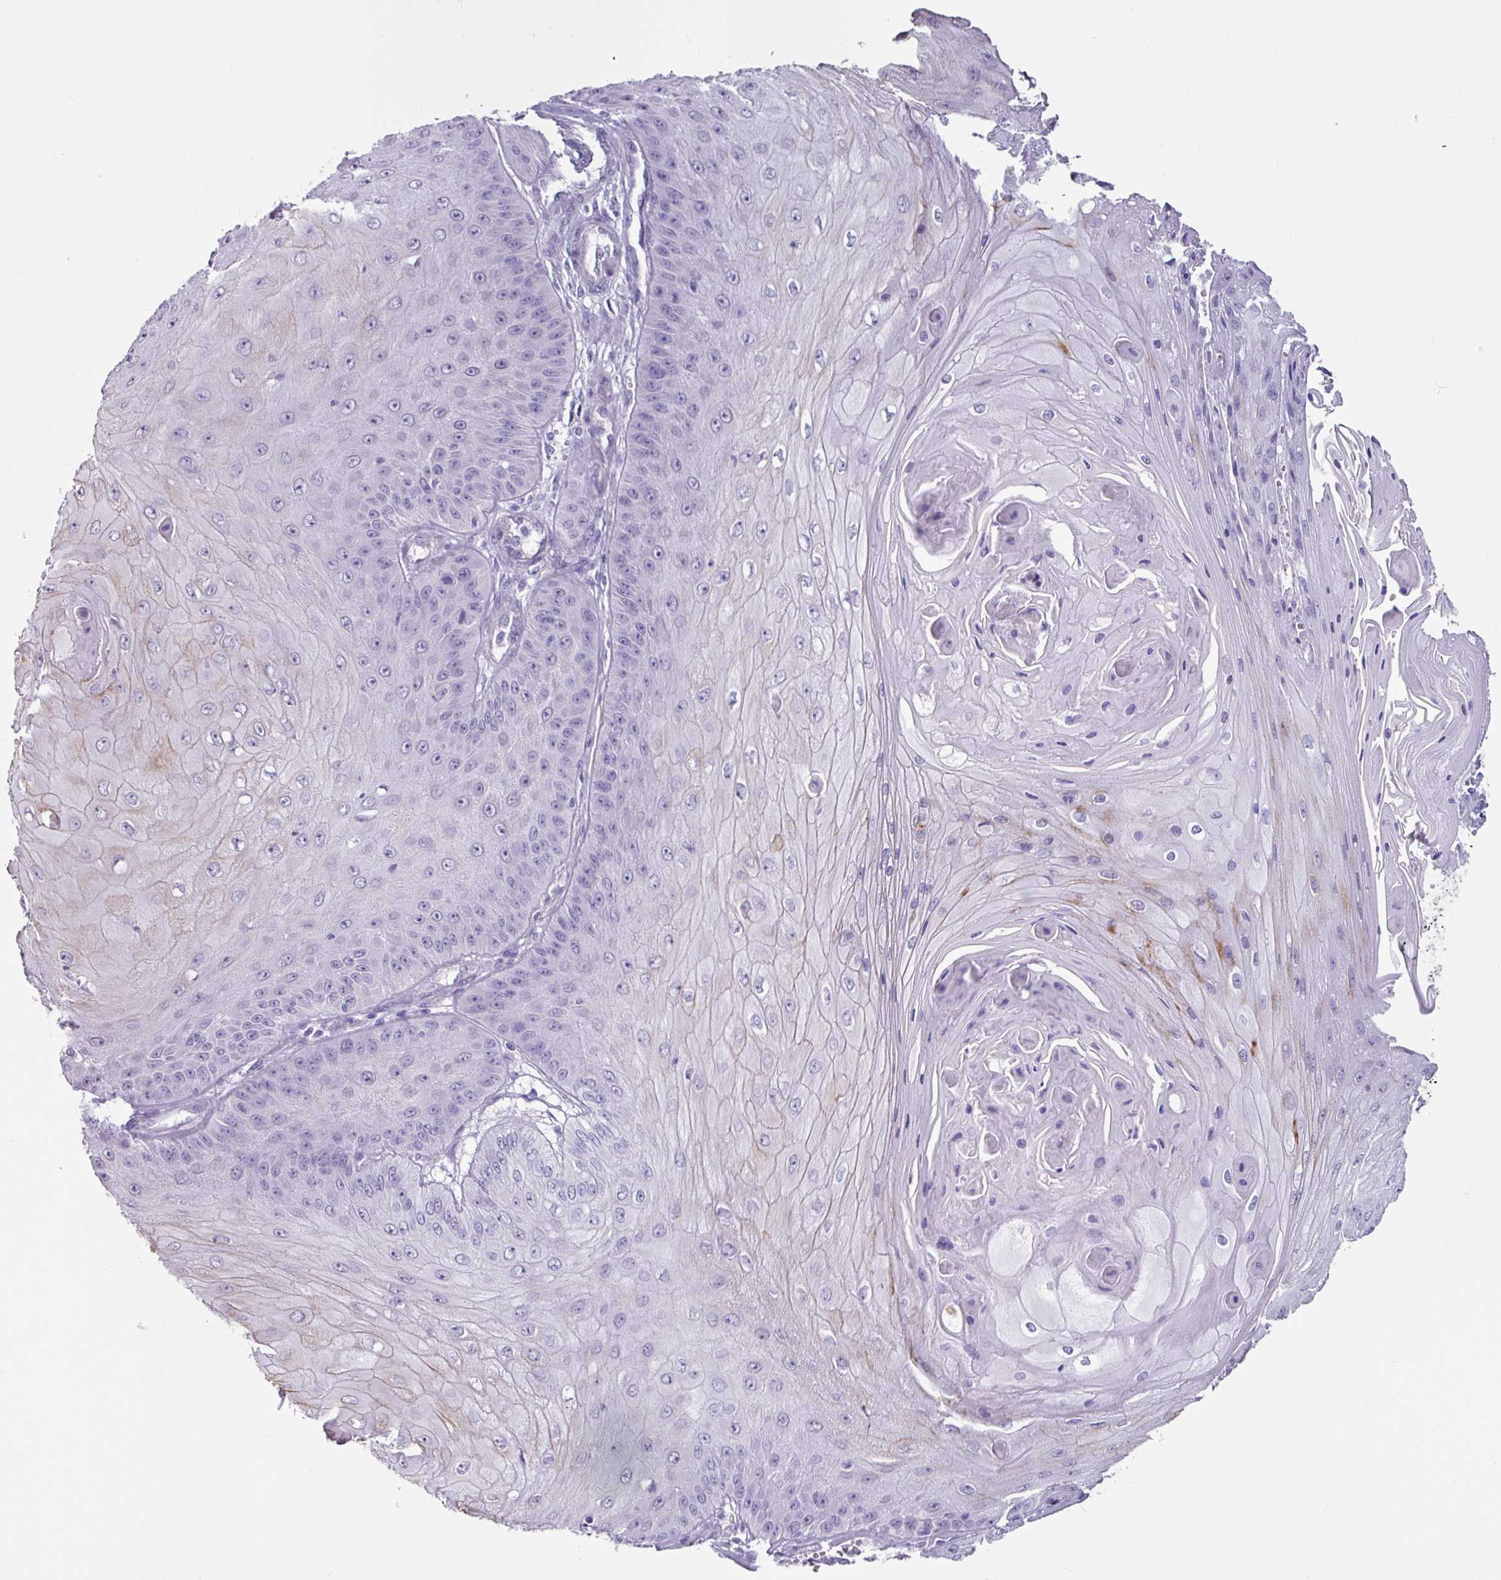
{"staining": {"intensity": "negative", "quantity": "none", "location": "none"}, "tissue": "skin cancer", "cell_type": "Tumor cells", "image_type": "cancer", "snomed": [{"axis": "morphology", "description": "Squamous cell carcinoma, NOS"}, {"axis": "topography", "description": "Skin"}], "caption": "This is an immunohistochemistry (IHC) micrograph of human skin cancer (squamous cell carcinoma). There is no positivity in tumor cells.", "gene": "OTX1", "patient": {"sex": "male", "age": 70}}